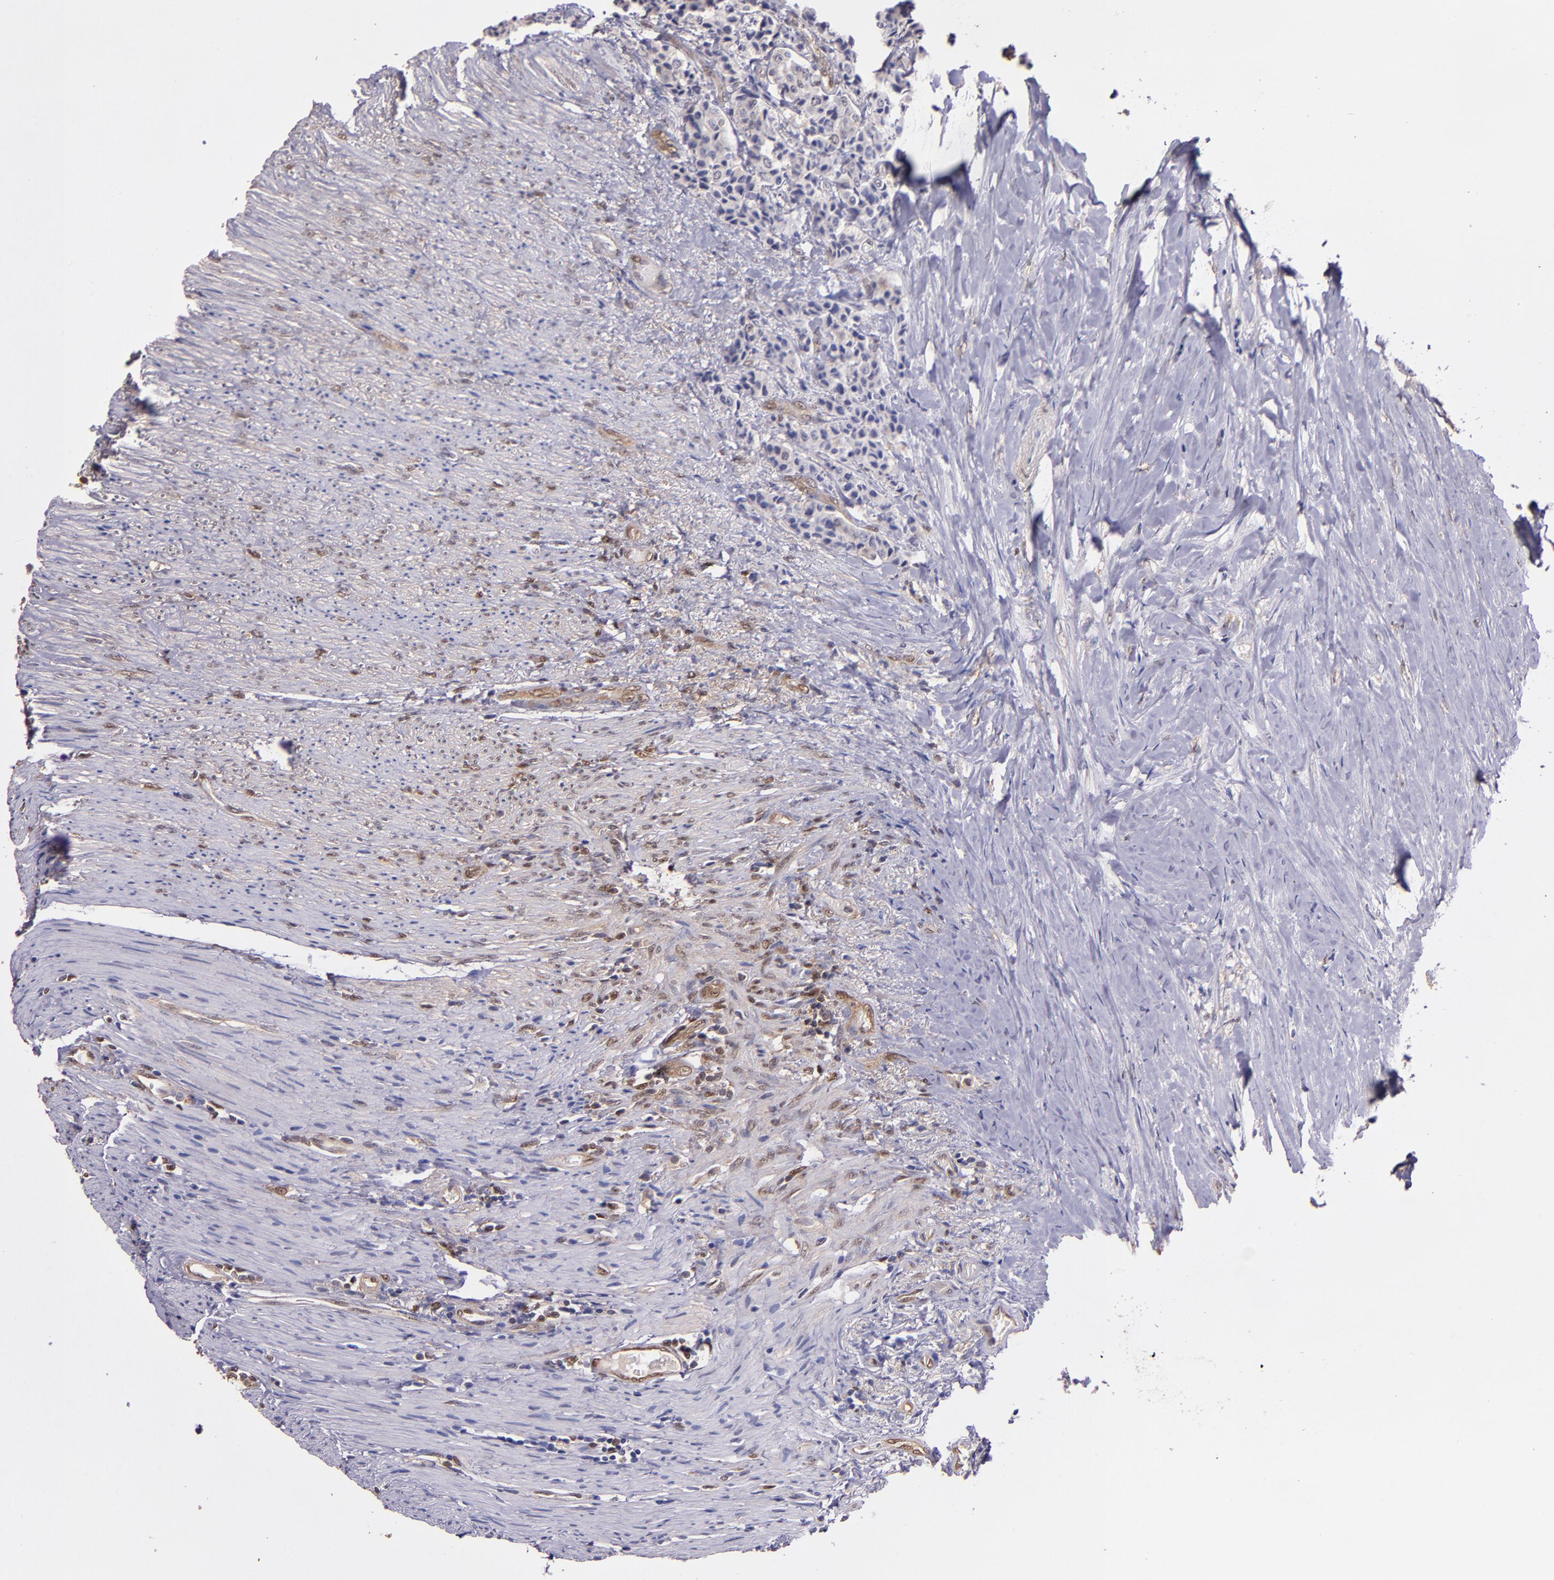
{"staining": {"intensity": "weak", "quantity": "25%-75%", "location": "cytoplasmic/membranous,nuclear"}, "tissue": "carcinoid", "cell_type": "Tumor cells", "image_type": "cancer", "snomed": [{"axis": "morphology", "description": "Carcinoid, malignant, NOS"}, {"axis": "topography", "description": "Colon"}], "caption": "Malignant carcinoid was stained to show a protein in brown. There is low levels of weak cytoplasmic/membranous and nuclear expression in approximately 25%-75% of tumor cells.", "gene": "STAT6", "patient": {"sex": "female", "age": 61}}